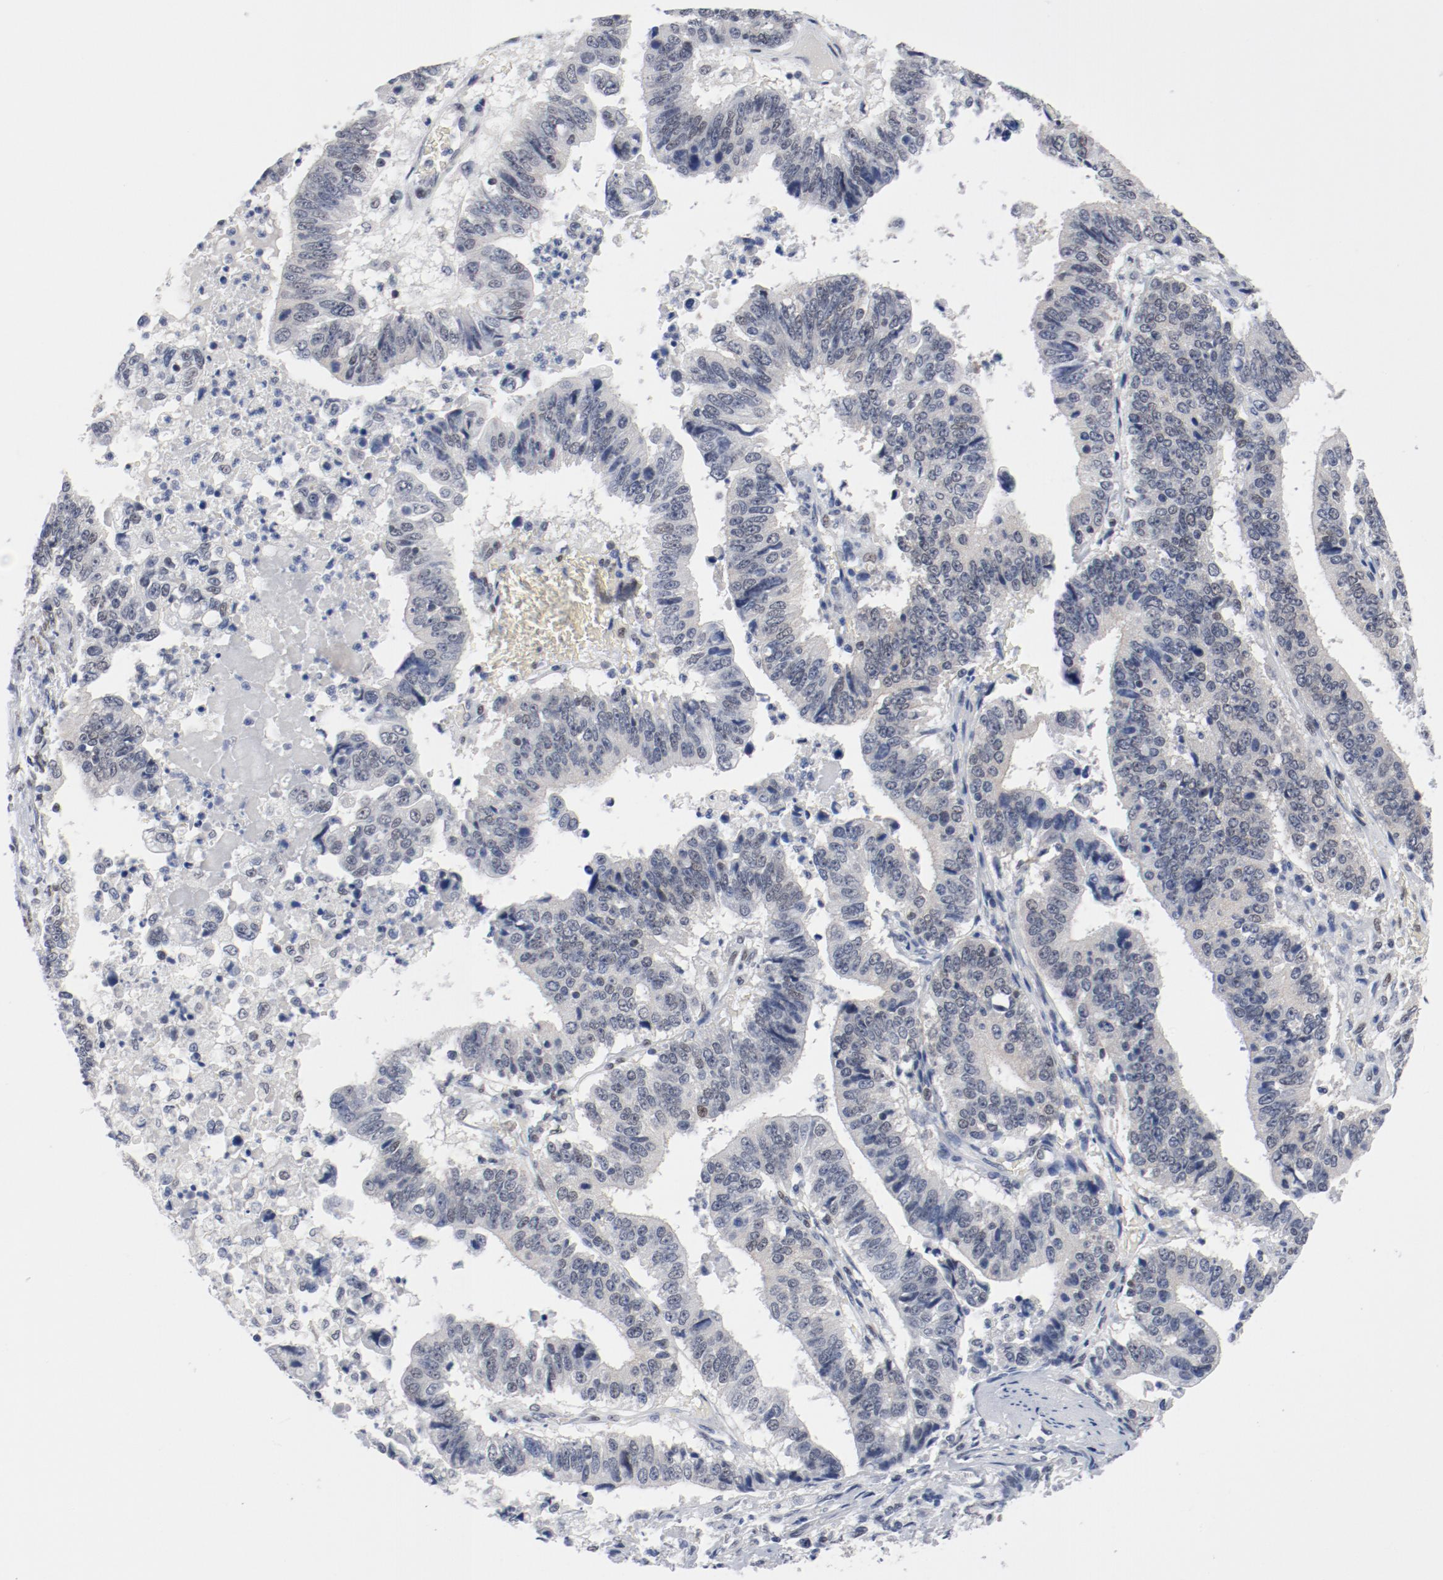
{"staining": {"intensity": "negative", "quantity": "none", "location": "none"}, "tissue": "stomach cancer", "cell_type": "Tumor cells", "image_type": "cancer", "snomed": [{"axis": "morphology", "description": "Adenocarcinoma, NOS"}, {"axis": "topography", "description": "Stomach, upper"}], "caption": "The IHC image has no significant expression in tumor cells of stomach cancer tissue.", "gene": "ARNT", "patient": {"sex": "female", "age": 50}}